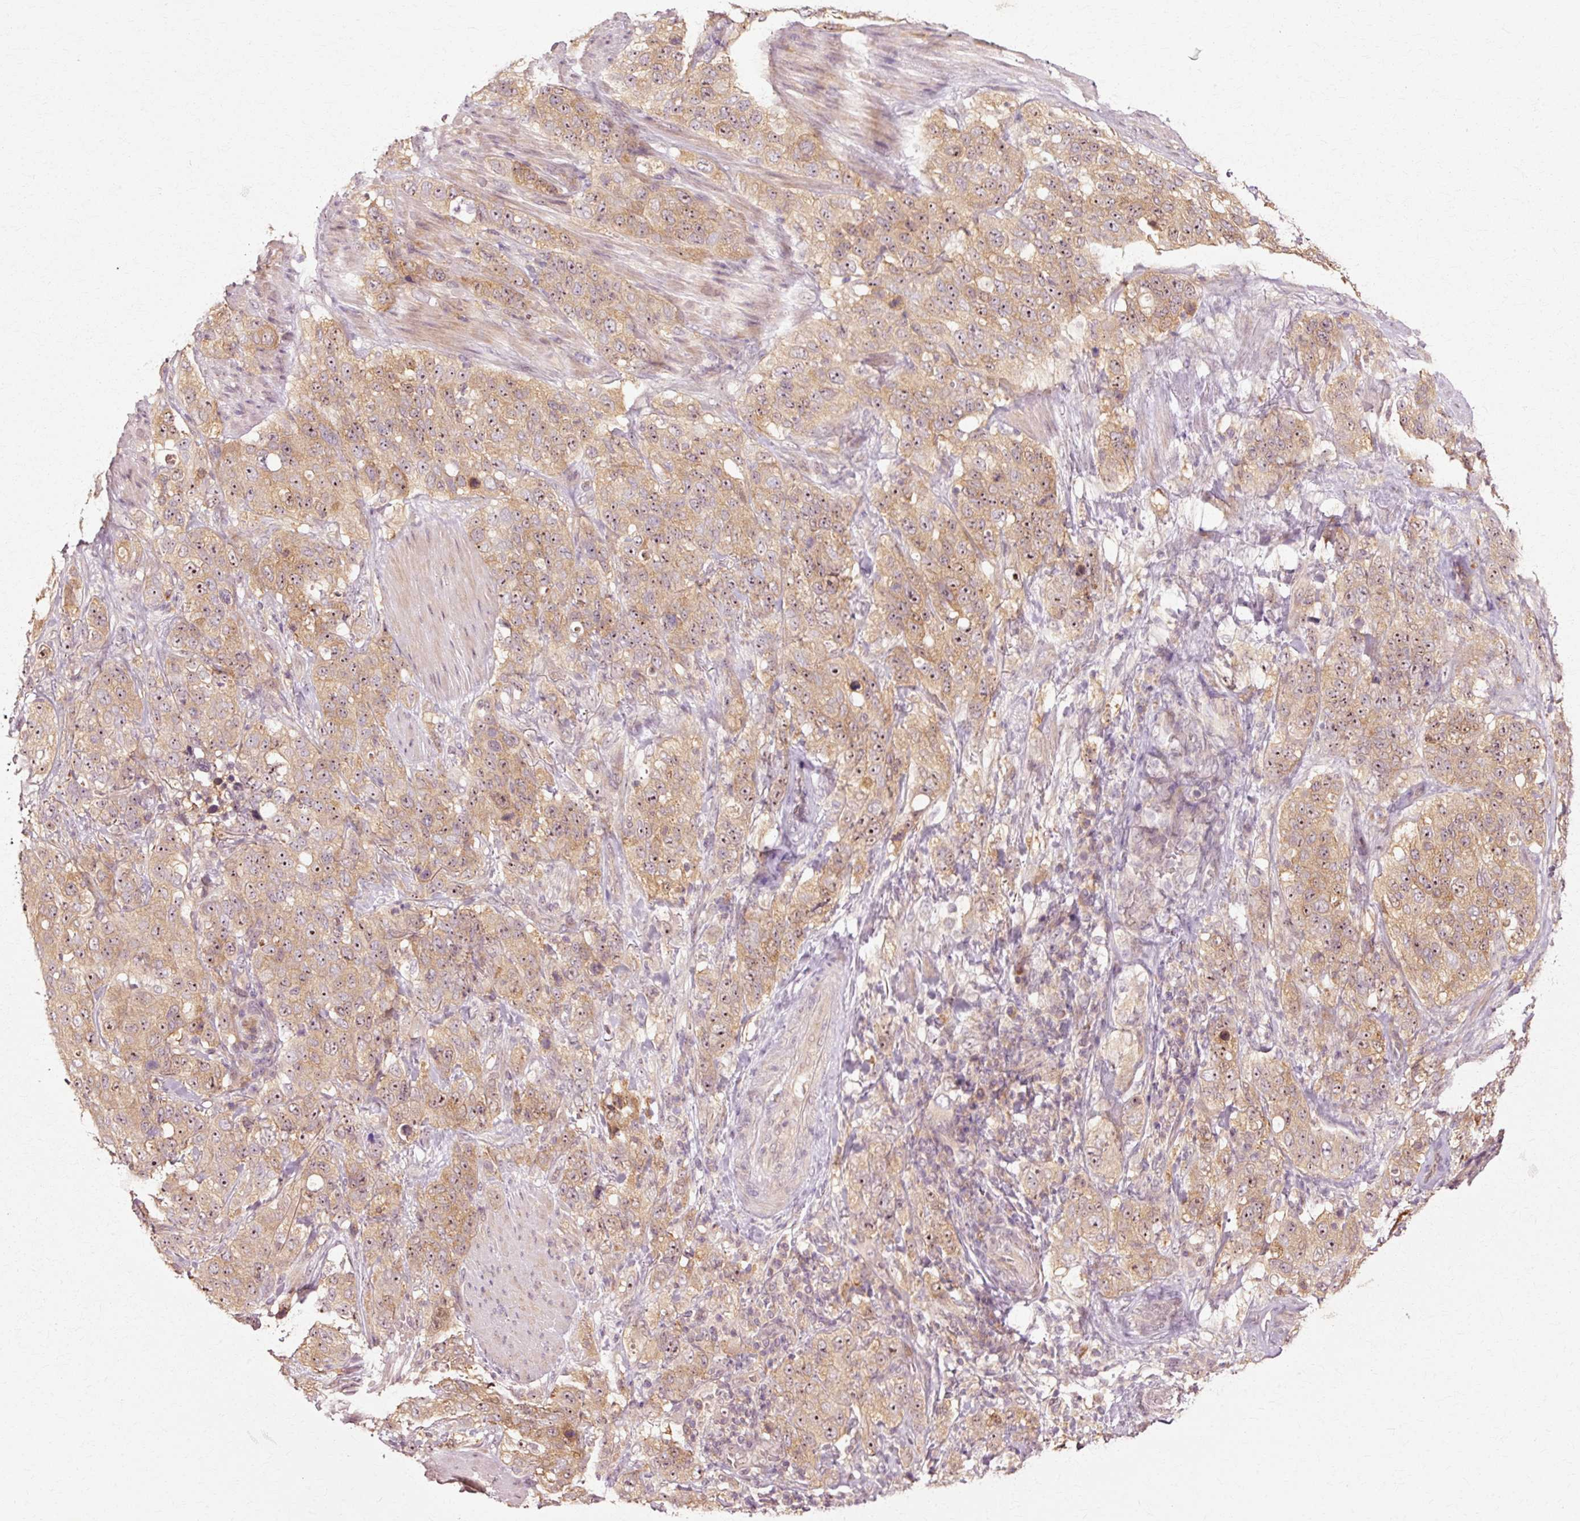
{"staining": {"intensity": "moderate", "quantity": ">75%", "location": "cytoplasmic/membranous,nuclear"}, "tissue": "stomach cancer", "cell_type": "Tumor cells", "image_type": "cancer", "snomed": [{"axis": "morphology", "description": "Adenocarcinoma, NOS"}, {"axis": "topography", "description": "Stomach"}], "caption": "Stomach cancer was stained to show a protein in brown. There is medium levels of moderate cytoplasmic/membranous and nuclear staining in about >75% of tumor cells.", "gene": "RGPD5", "patient": {"sex": "male", "age": 48}}